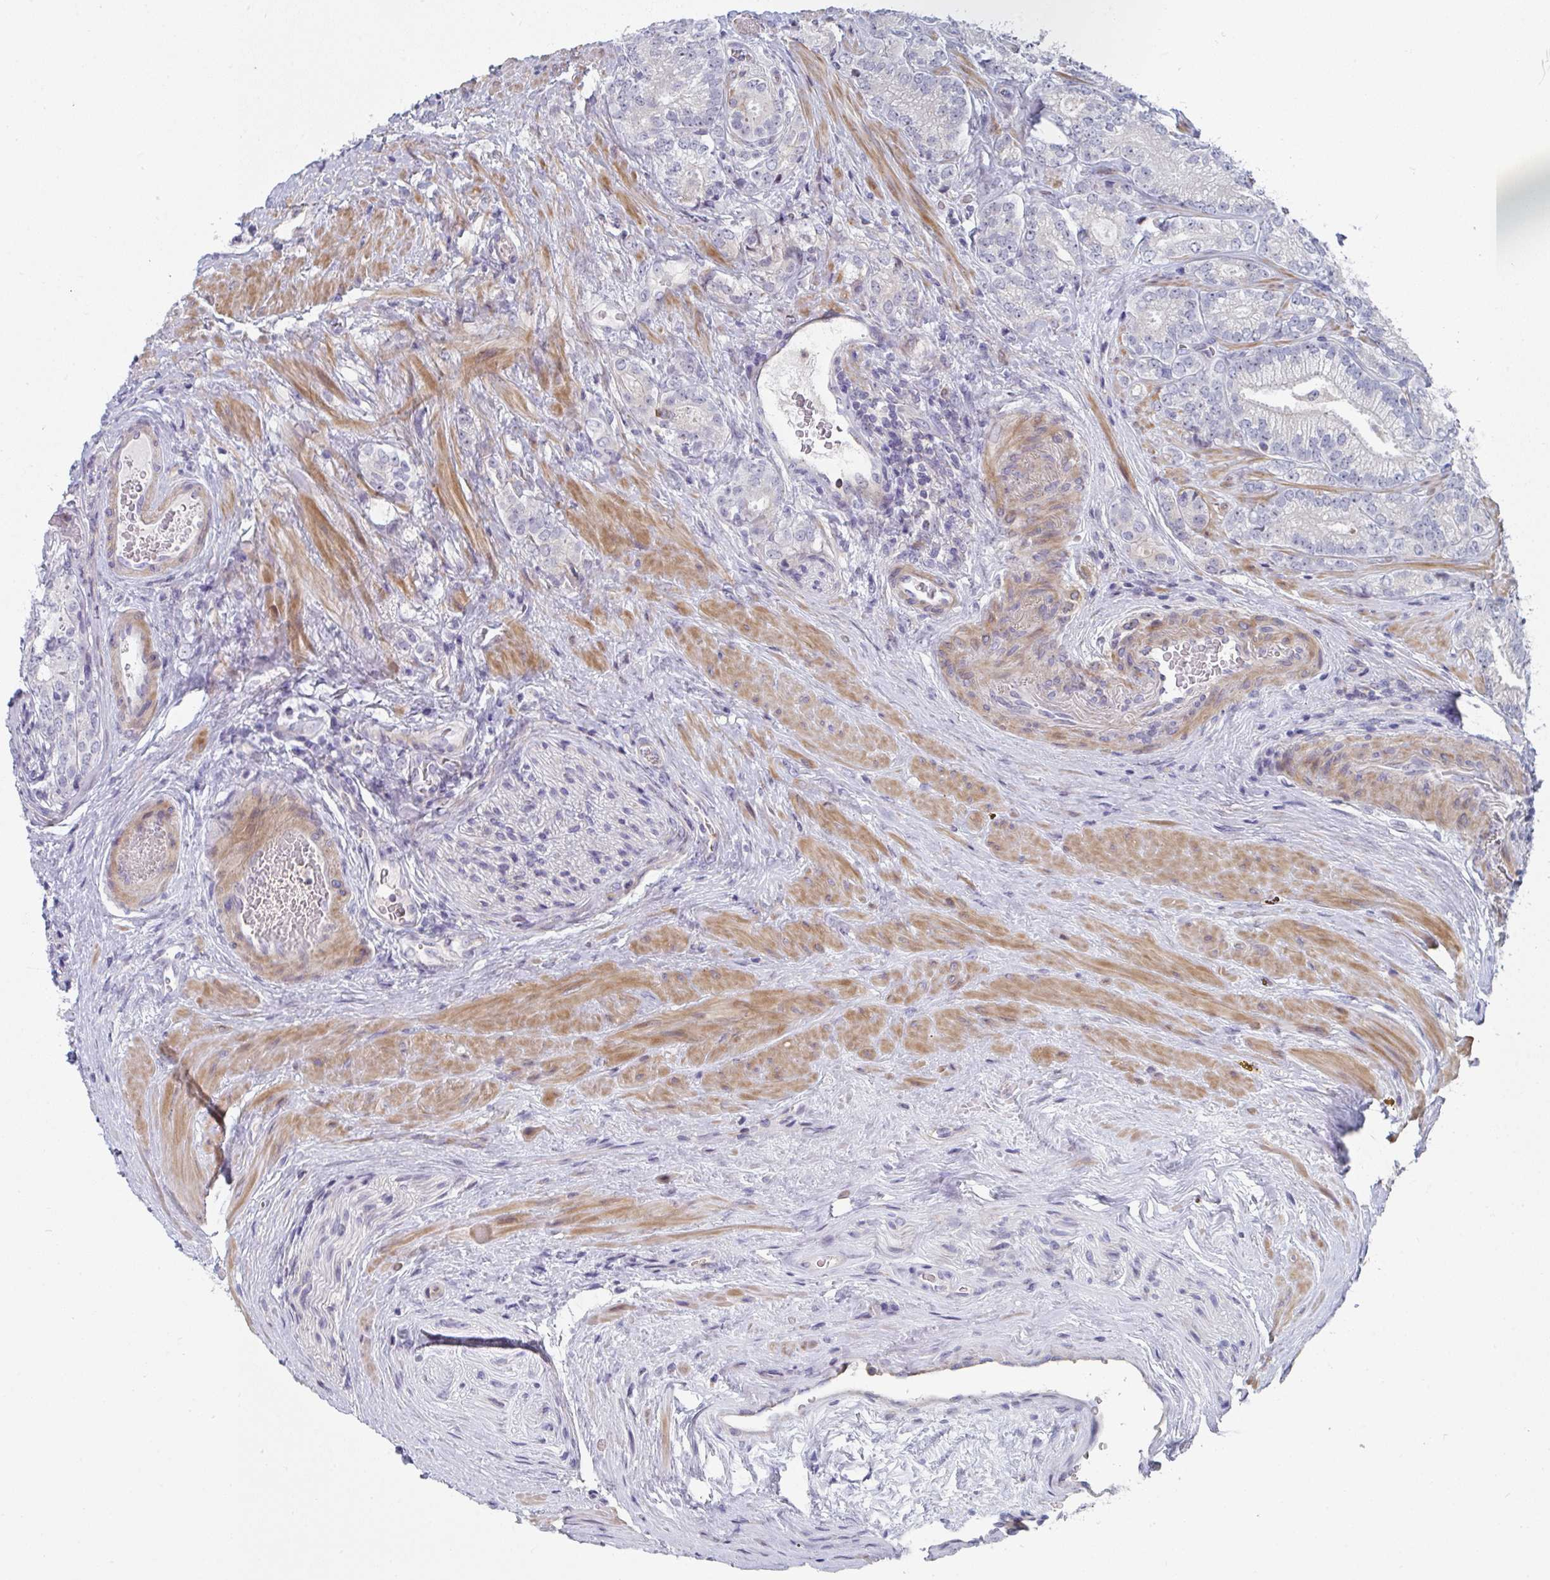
{"staining": {"intensity": "negative", "quantity": "none", "location": "none"}, "tissue": "prostate cancer", "cell_type": "Tumor cells", "image_type": "cancer", "snomed": [{"axis": "morphology", "description": "Adenocarcinoma, Low grade"}, {"axis": "topography", "description": "Prostate"}], "caption": "An IHC image of prostate cancer (low-grade adenocarcinoma) is shown. There is no staining in tumor cells of prostate cancer (low-grade adenocarcinoma).", "gene": "KLHL33", "patient": {"sex": "male", "age": 63}}